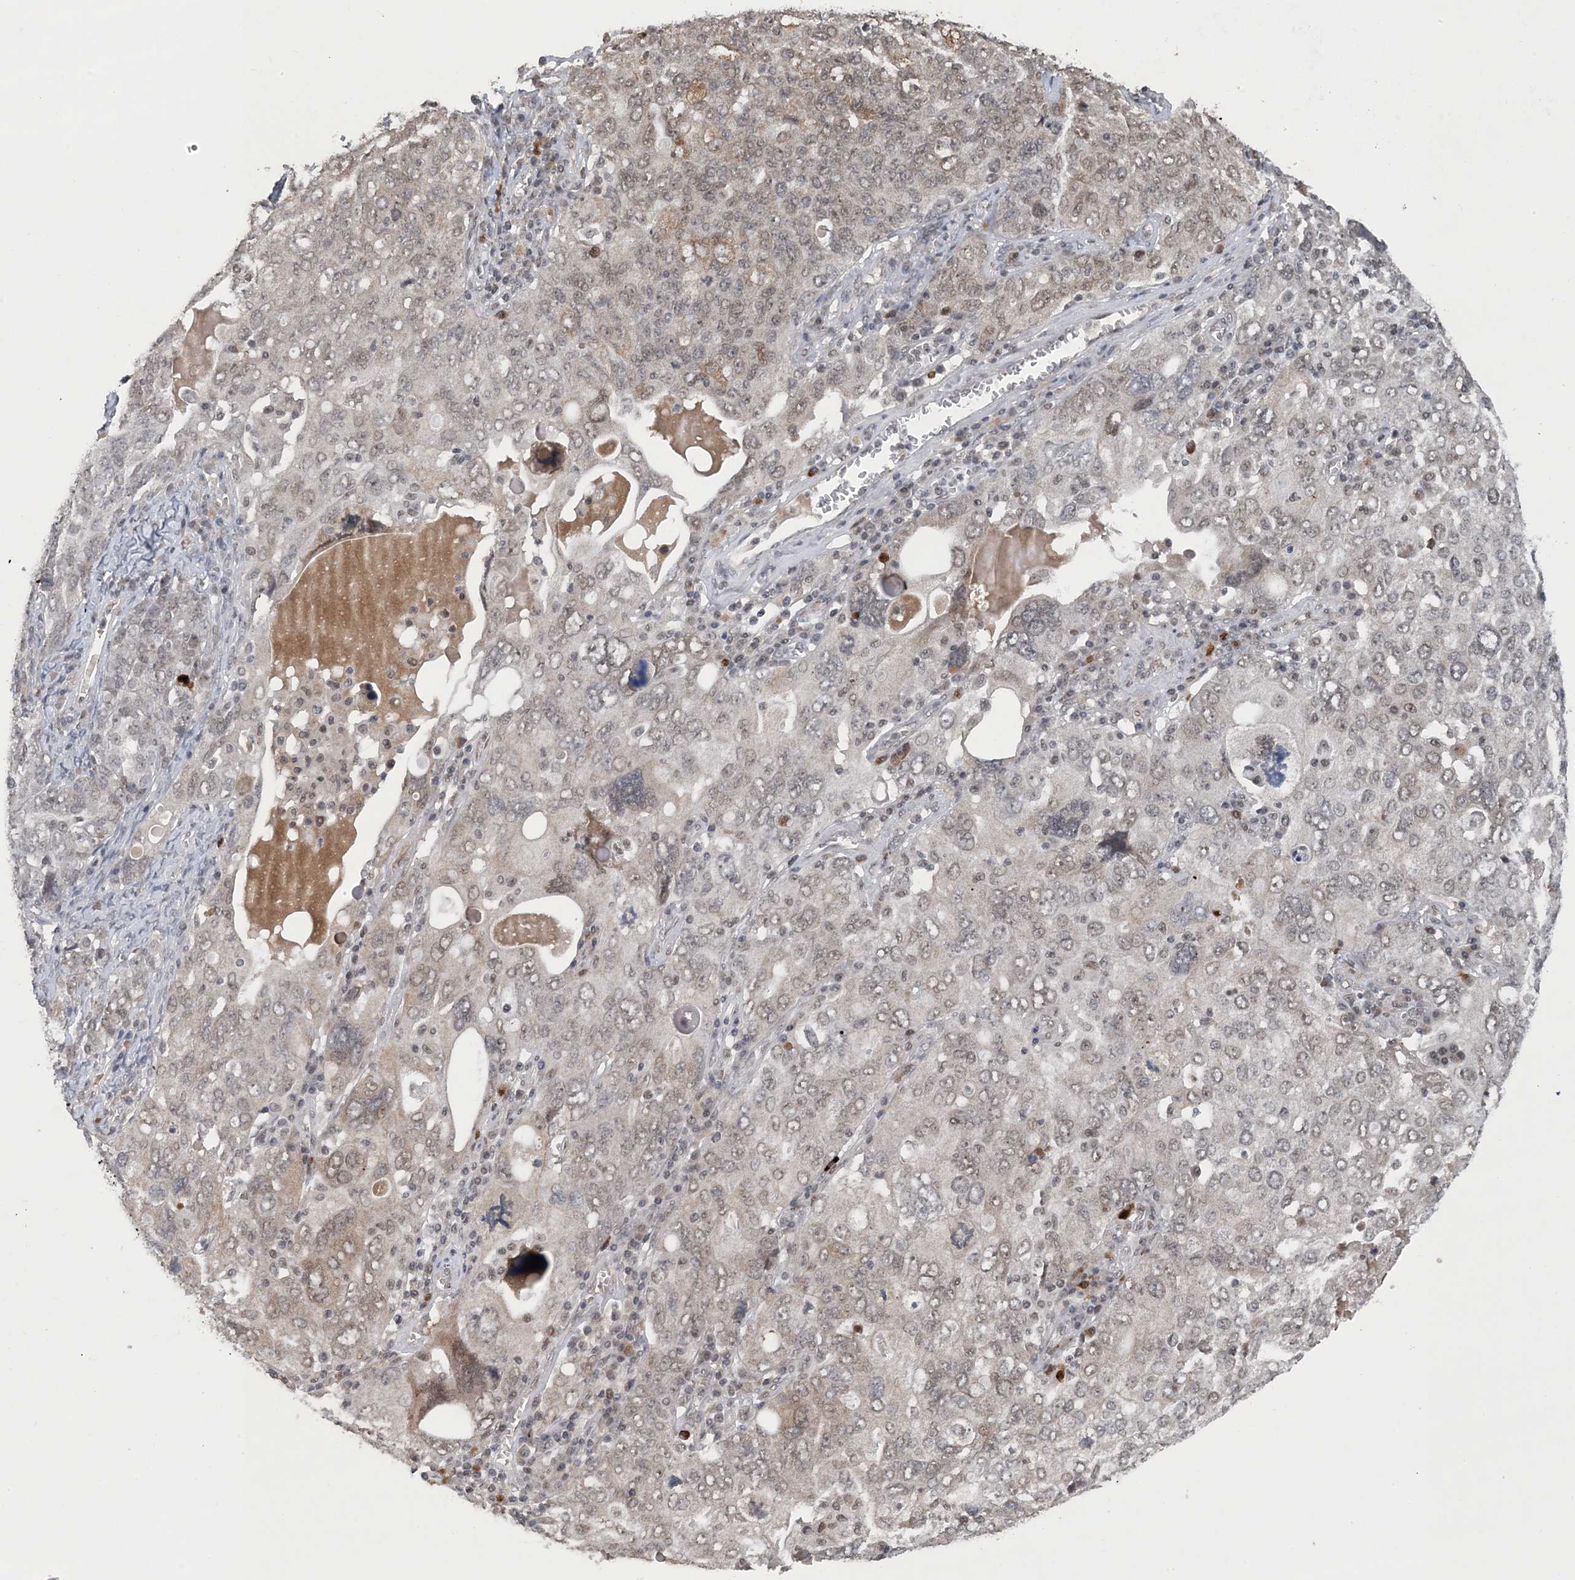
{"staining": {"intensity": "weak", "quantity": "<25%", "location": "nuclear"}, "tissue": "ovarian cancer", "cell_type": "Tumor cells", "image_type": "cancer", "snomed": [{"axis": "morphology", "description": "Carcinoma, endometroid"}, {"axis": "topography", "description": "Ovary"}], "caption": "Immunohistochemistry histopathology image of human endometroid carcinoma (ovarian) stained for a protein (brown), which shows no expression in tumor cells.", "gene": "MBD2", "patient": {"sex": "female", "age": 62}}